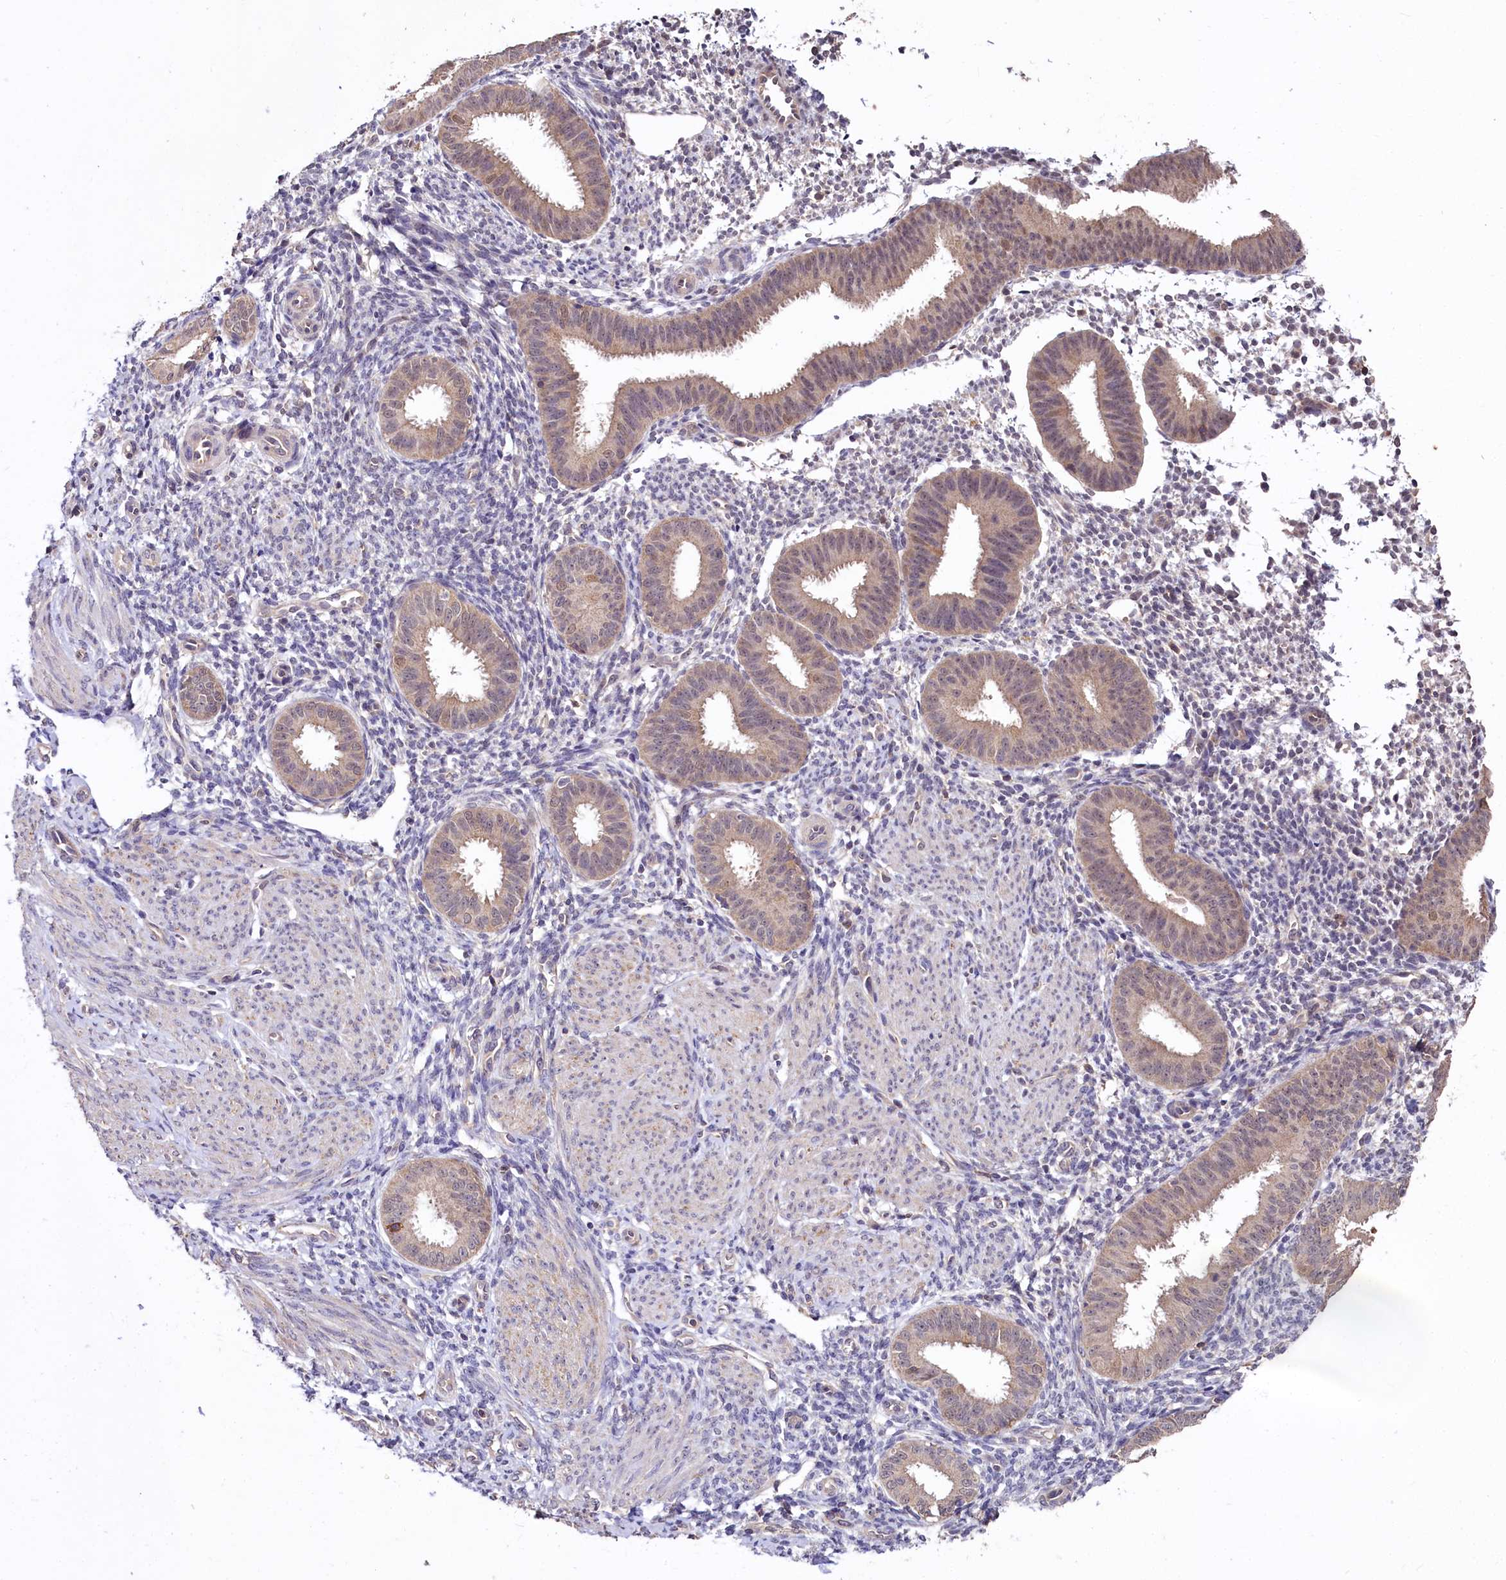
{"staining": {"intensity": "negative", "quantity": "none", "location": "none"}, "tissue": "endometrium", "cell_type": "Cells in endometrial stroma", "image_type": "normal", "snomed": [{"axis": "morphology", "description": "Normal tissue, NOS"}, {"axis": "topography", "description": "Uterus"}, {"axis": "topography", "description": "Endometrium"}], "caption": "This is an immunohistochemistry image of unremarkable endometrium. There is no staining in cells in endometrial stroma.", "gene": "KLRB1", "patient": {"sex": "female", "age": 48}}